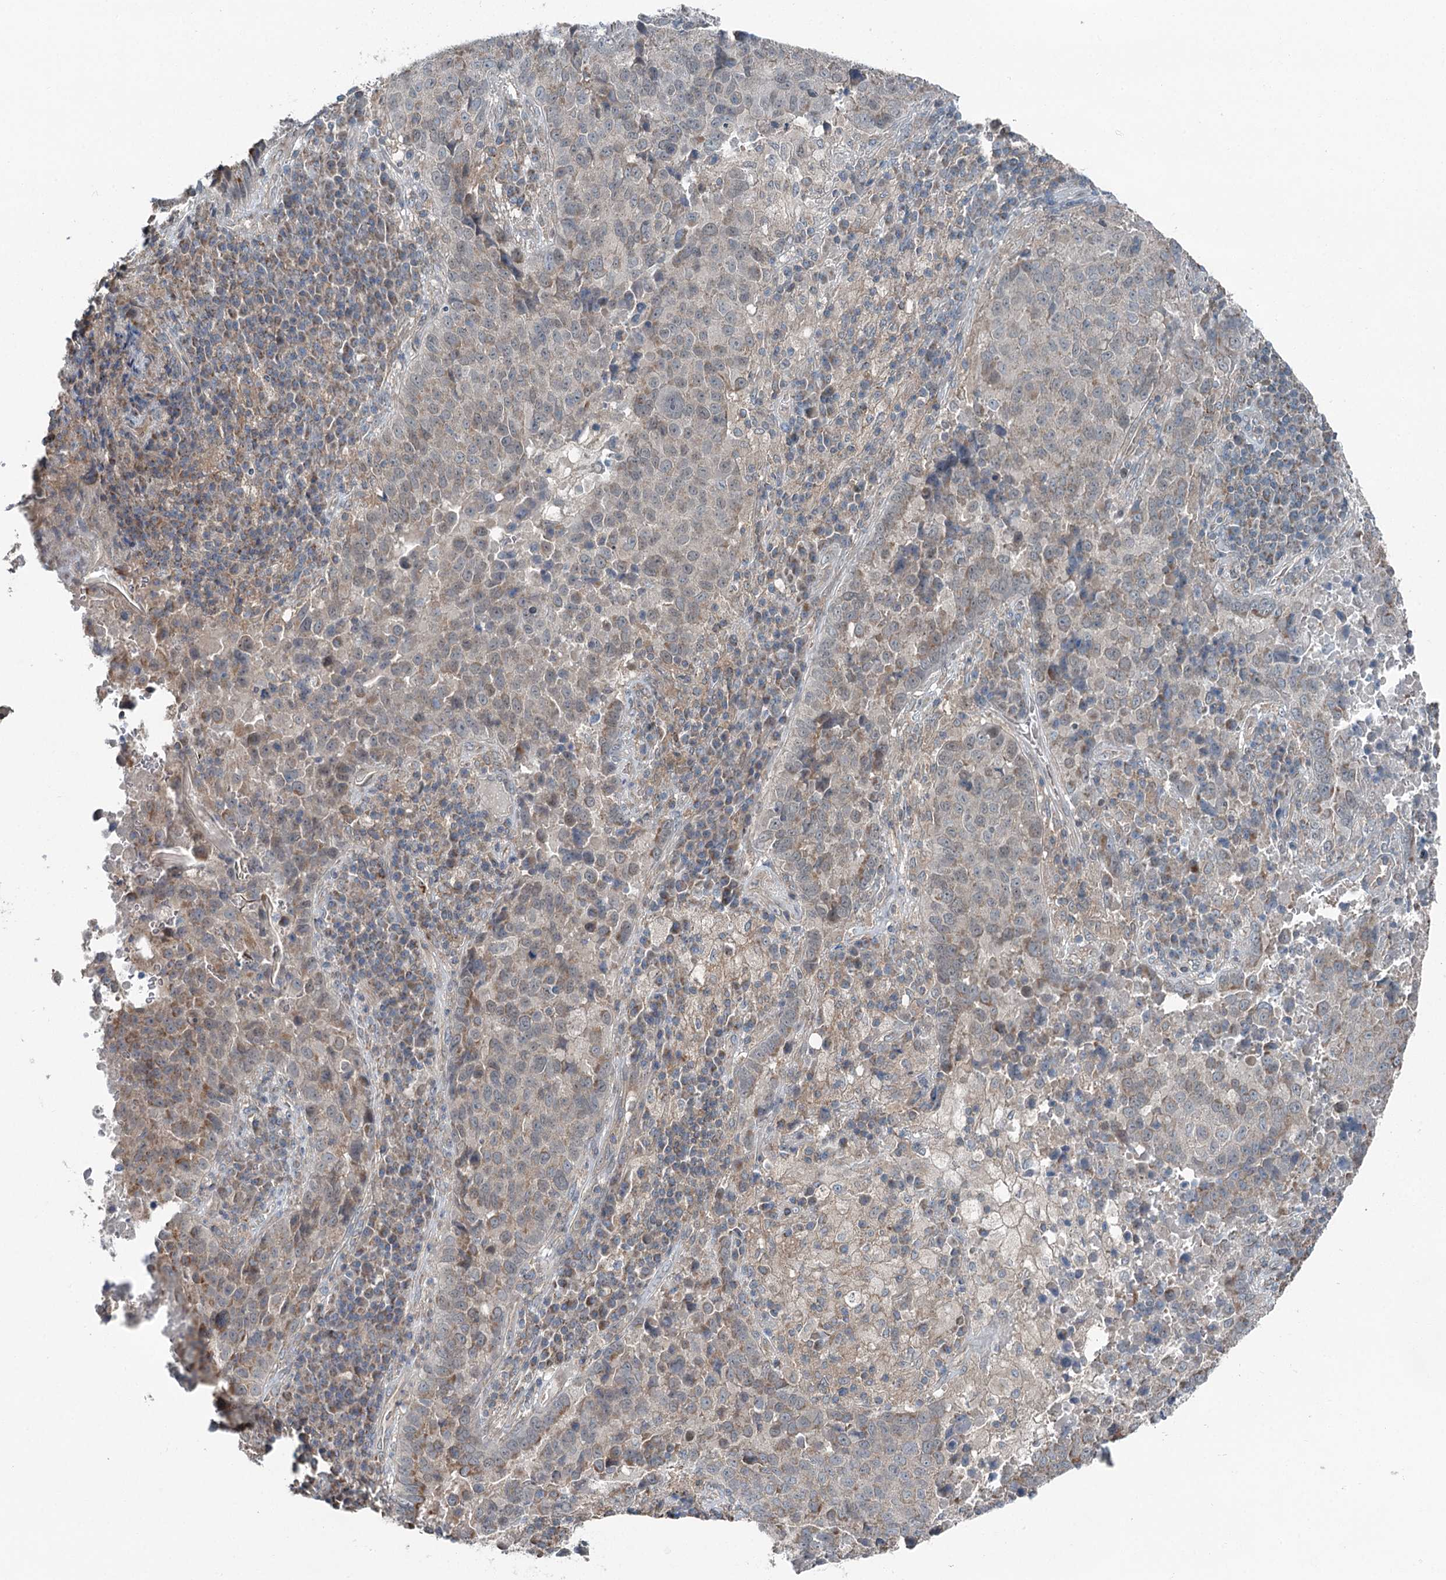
{"staining": {"intensity": "weak", "quantity": "25%-75%", "location": "cytoplasmic/membranous"}, "tissue": "lung cancer", "cell_type": "Tumor cells", "image_type": "cancer", "snomed": [{"axis": "morphology", "description": "Squamous cell carcinoma, NOS"}, {"axis": "topography", "description": "Lung"}], "caption": "Immunohistochemistry of human squamous cell carcinoma (lung) shows low levels of weak cytoplasmic/membranous expression in about 25%-75% of tumor cells. Using DAB (3,3'-diaminobenzidine) (brown) and hematoxylin (blue) stains, captured at high magnification using brightfield microscopy.", "gene": "SKIC3", "patient": {"sex": "male", "age": 73}}